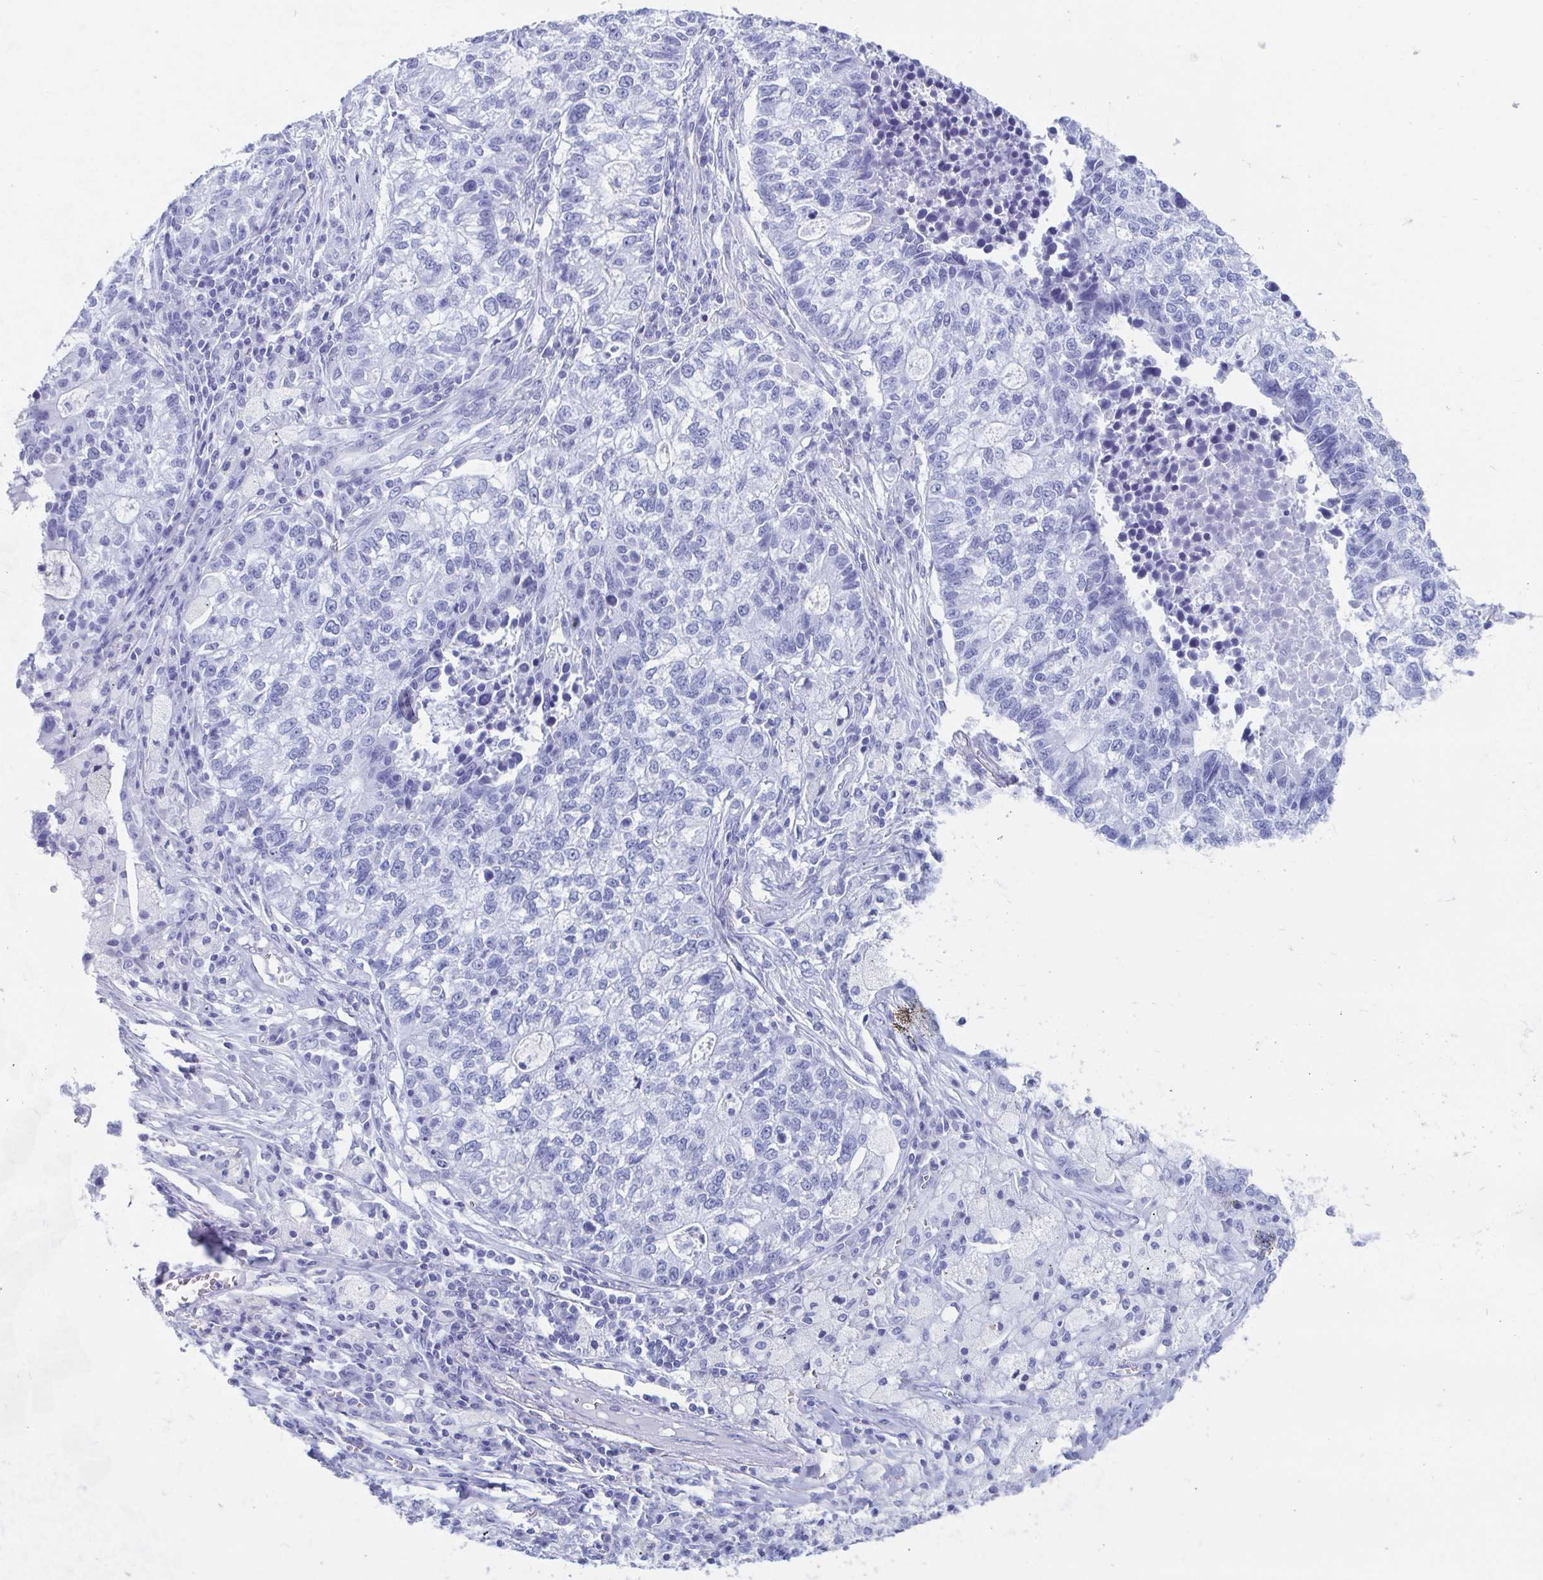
{"staining": {"intensity": "negative", "quantity": "none", "location": "none"}, "tissue": "lung cancer", "cell_type": "Tumor cells", "image_type": "cancer", "snomed": [{"axis": "morphology", "description": "Adenocarcinoma, NOS"}, {"axis": "topography", "description": "Lung"}], "caption": "Tumor cells are negative for protein expression in human adenocarcinoma (lung).", "gene": "HDGFL1", "patient": {"sex": "male", "age": 57}}